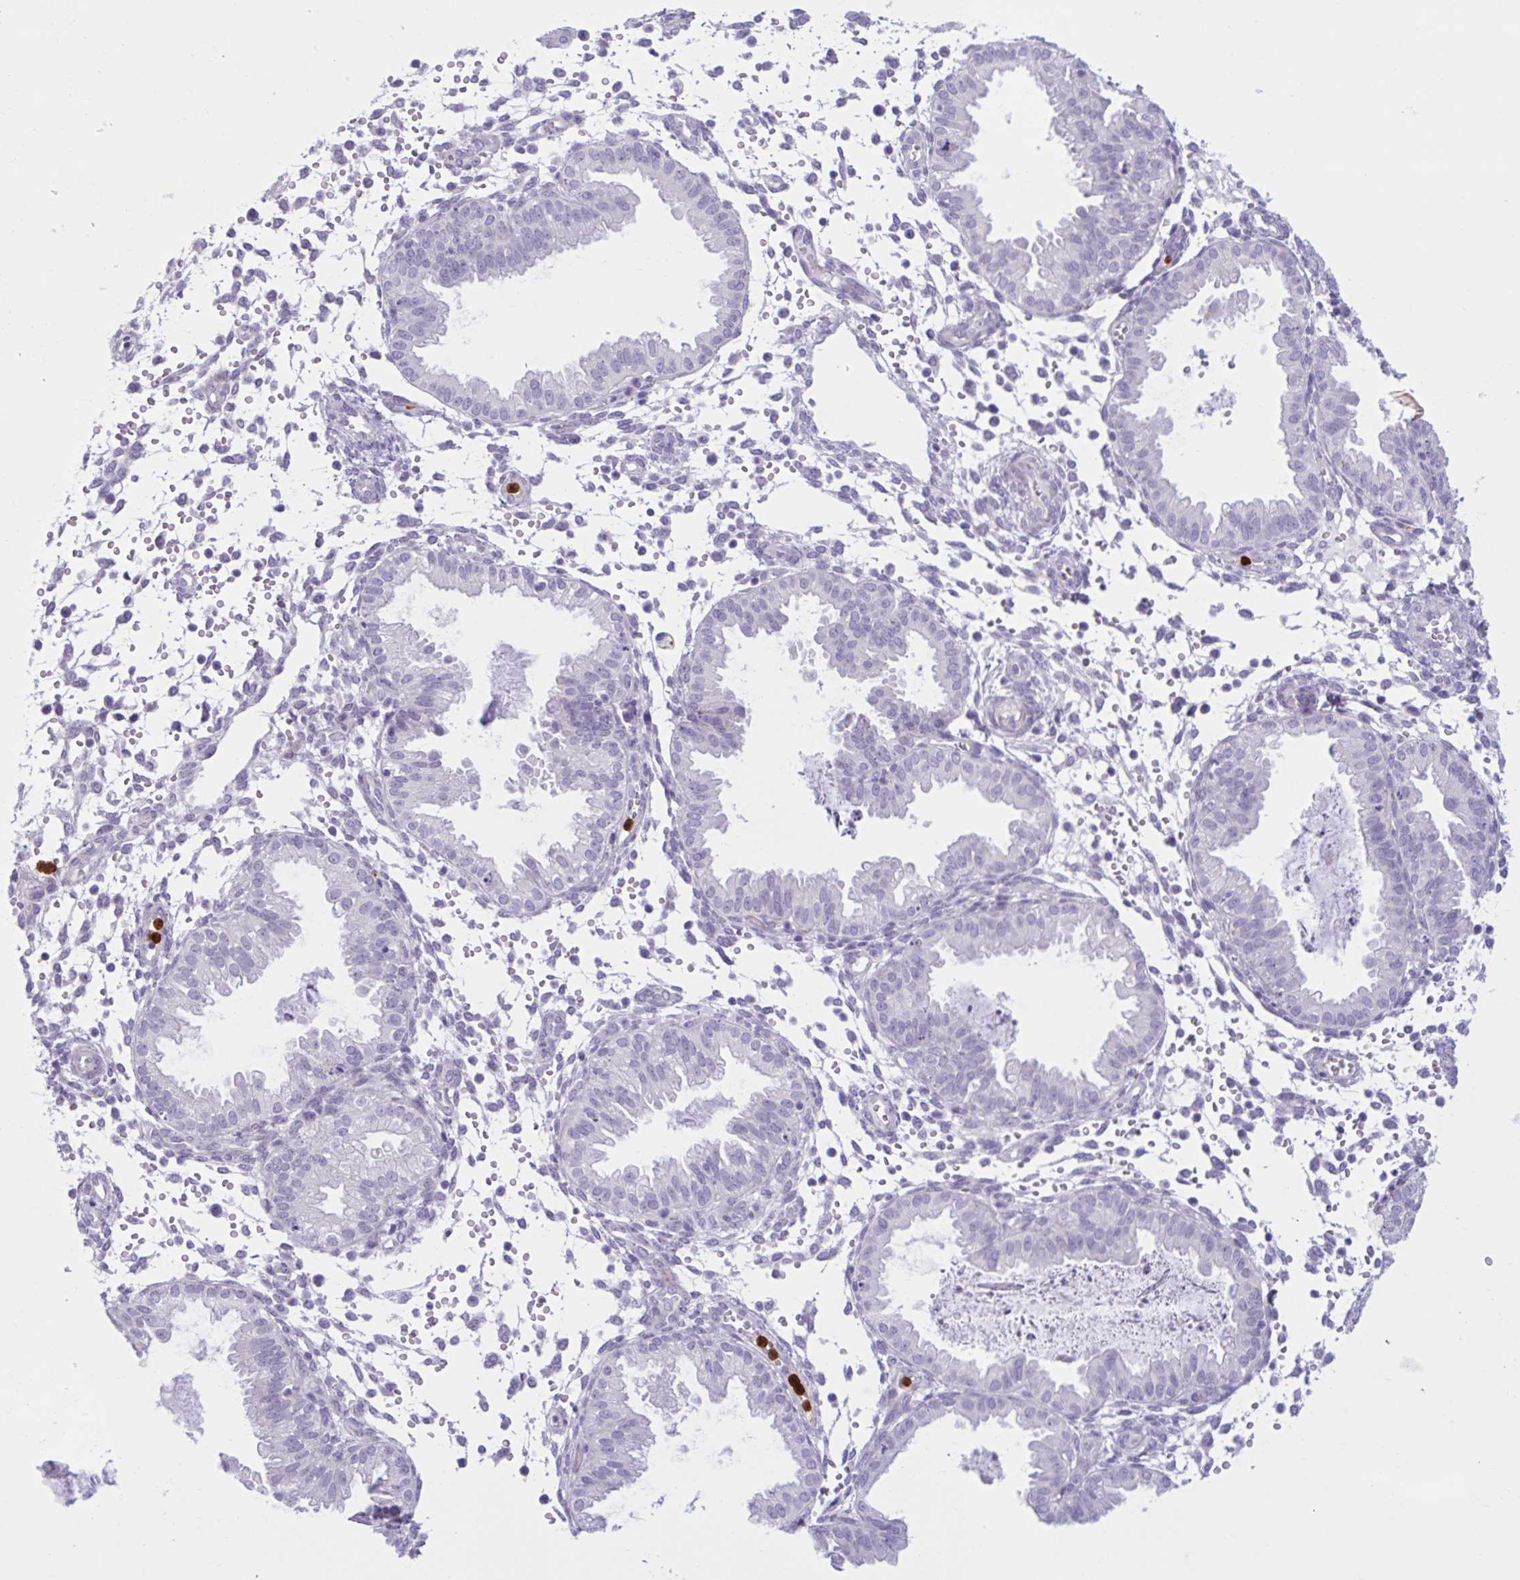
{"staining": {"intensity": "negative", "quantity": "none", "location": "none"}, "tissue": "endometrium", "cell_type": "Cells in endometrial stroma", "image_type": "normal", "snomed": [{"axis": "morphology", "description": "Normal tissue, NOS"}, {"axis": "topography", "description": "Endometrium"}], "caption": "Immunohistochemistry (IHC) of benign human endometrium exhibits no staining in cells in endometrial stroma.", "gene": "CEP120", "patient": {"sex": "female", "age": 33}}